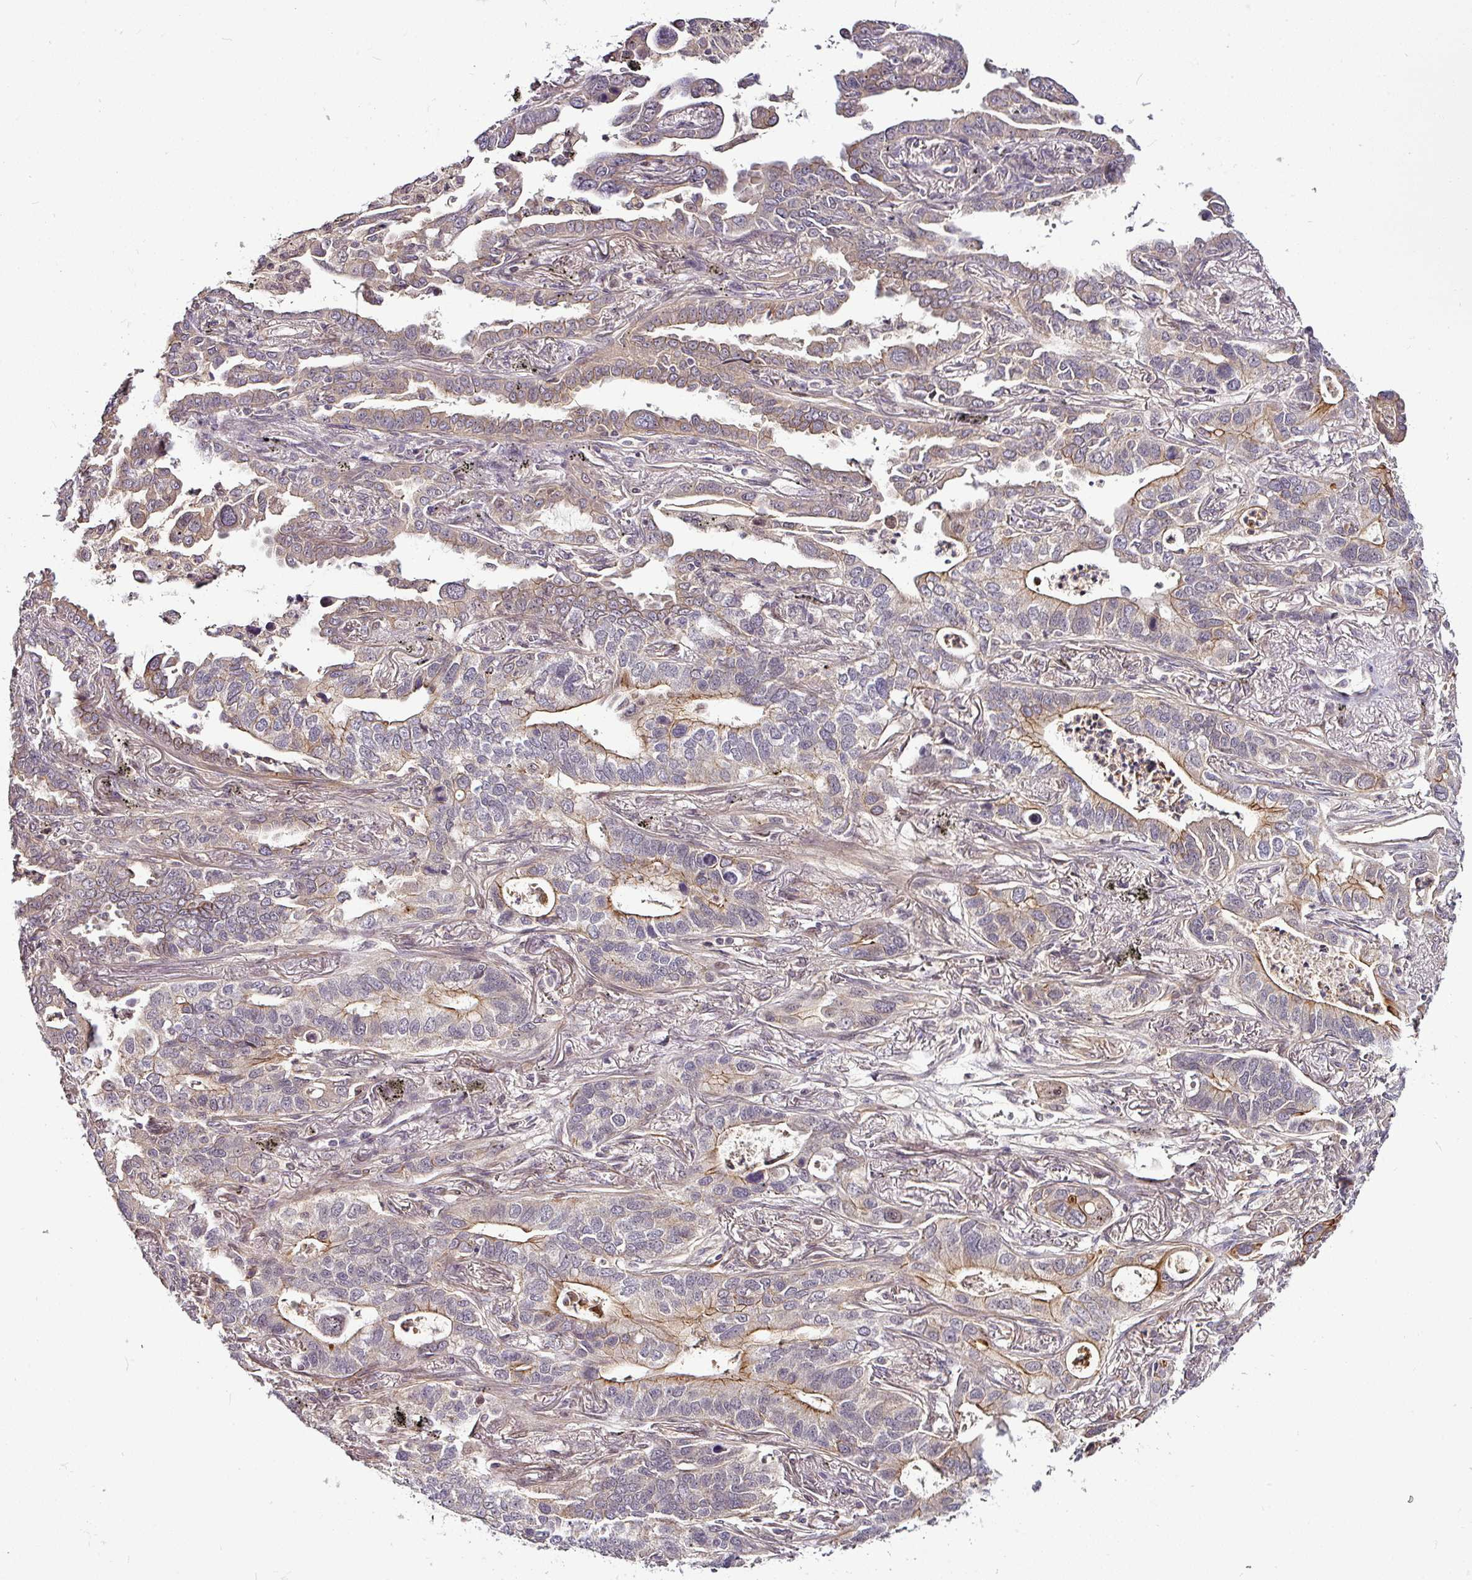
{"staining": {"intensity": "moderate", "quantity": "25%-75%", "location": "cytoplasmic/membranous"}, "tissue": "lung cancer", "cell_type": "Tumor cells", "image_type": "cancer", "snomed": [{"axis": "morphology", "description": "Adenocarcinoma, NOS"}, {"axis": "topography", "description": "Lung"}], "caption": "High-magnification brightfield microscopy of lung cancer (adenocarcinoma) stained with DAB (3,3'-diaminobenzidine) (brown) and counterstained with hematoxylin (blue). tumor cells exhibit moderate cytoplasmic/membranous expression is present in approximately25%-75% of cells. Nuclei are stained in blue.", "gene": "DCAF13", "patient": {"sex": "male", "age": 67}}